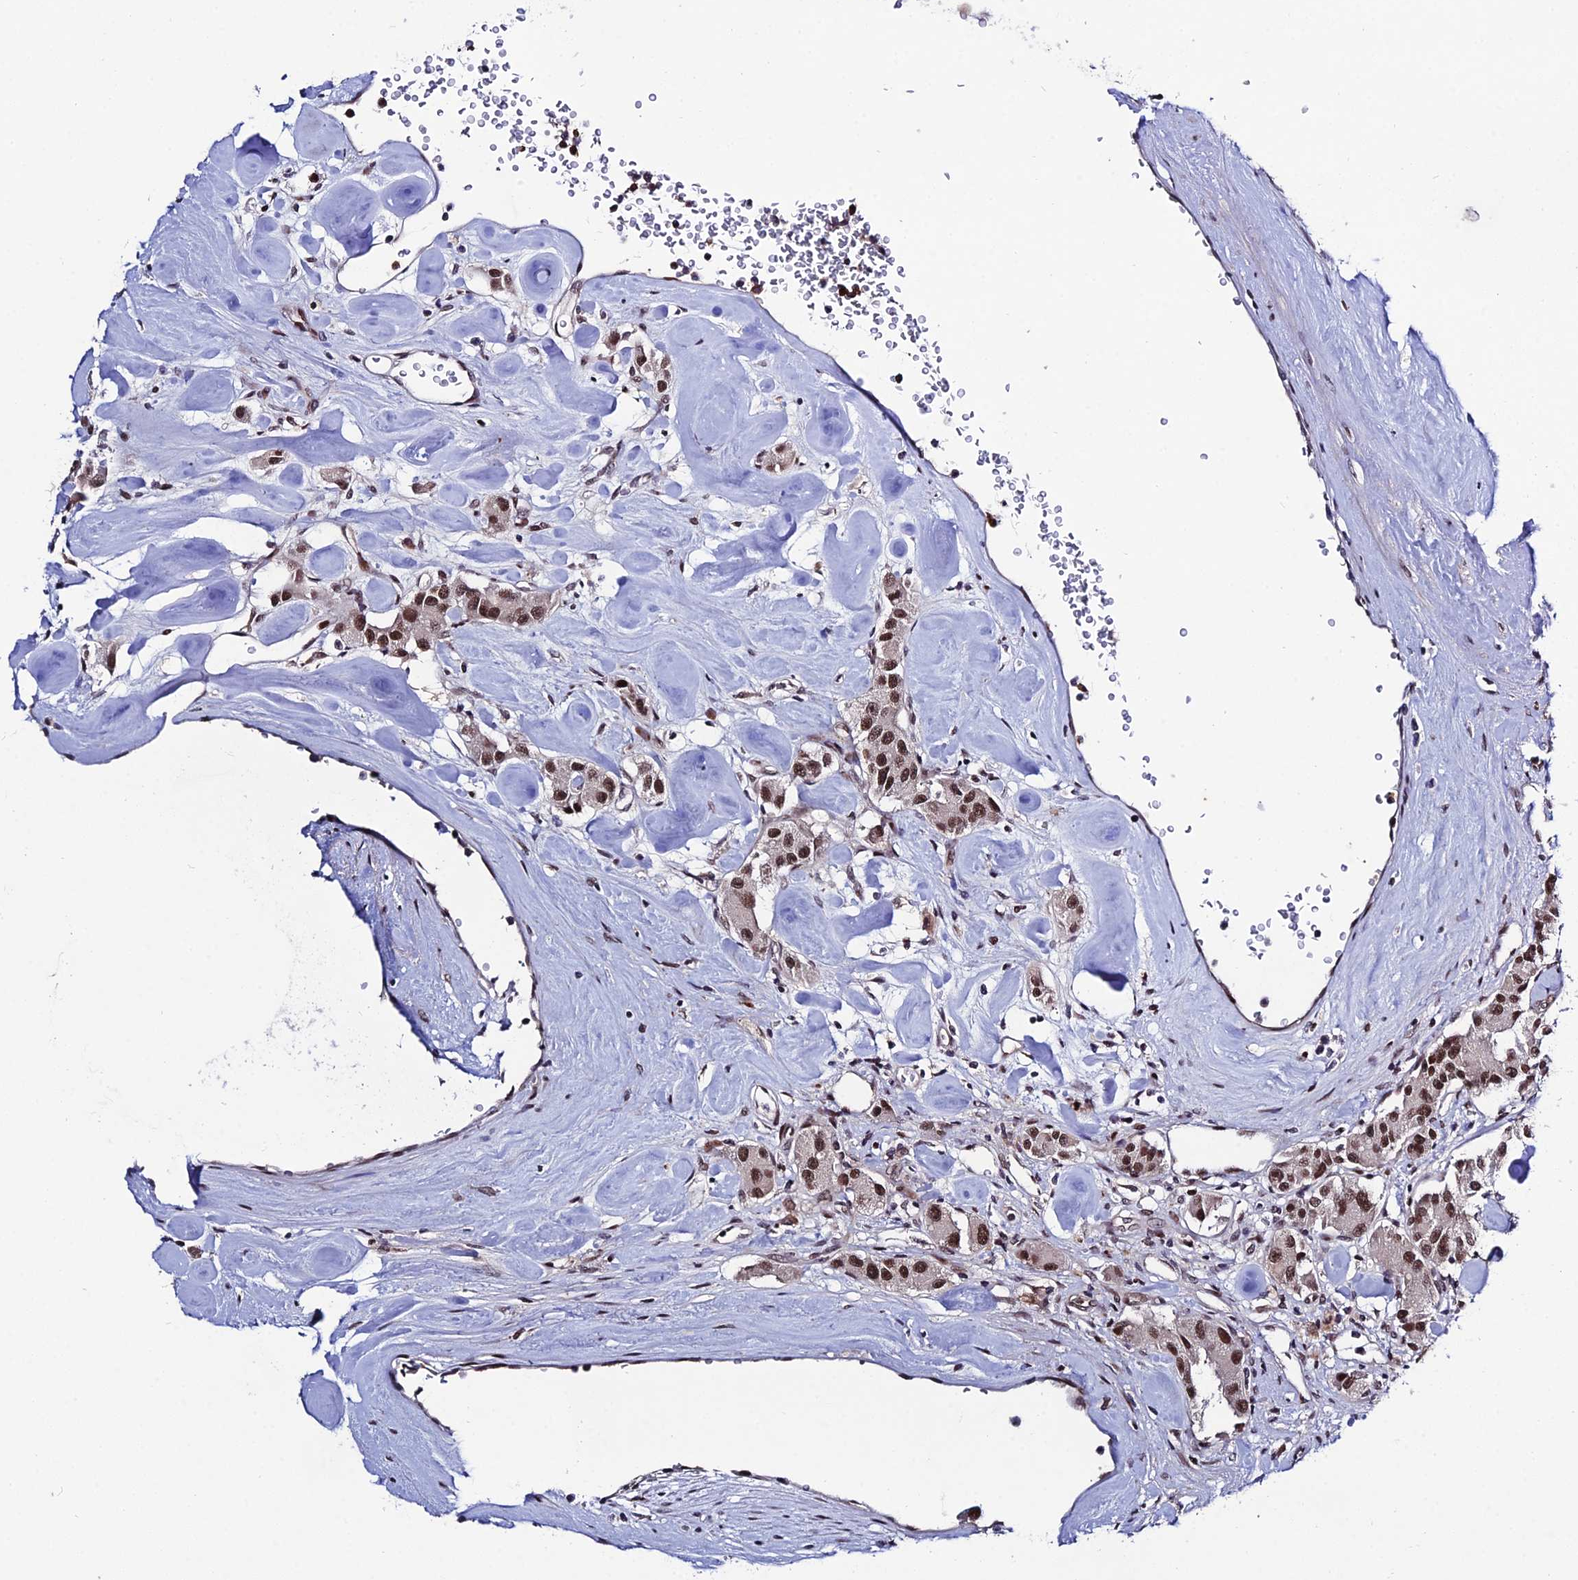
{"staining": {"intensity": "strong", "quantity": ">75%", "location": "nuclear"}, "tissue": "carcinoid", "cell_type": "Tumor cells", "image_type": "cancer", "snomed": [{"axis": "morphology", "description": "Carcinoid, malignant, NOS"}, {"axis": "topography", "description": "Pancreas"}], "caption": "Malignant carcinoid stained with a protein marker shows strong staining in tumor cells.", "gene": "SYT15", "patient": {"sex": "male", "age": 41}}